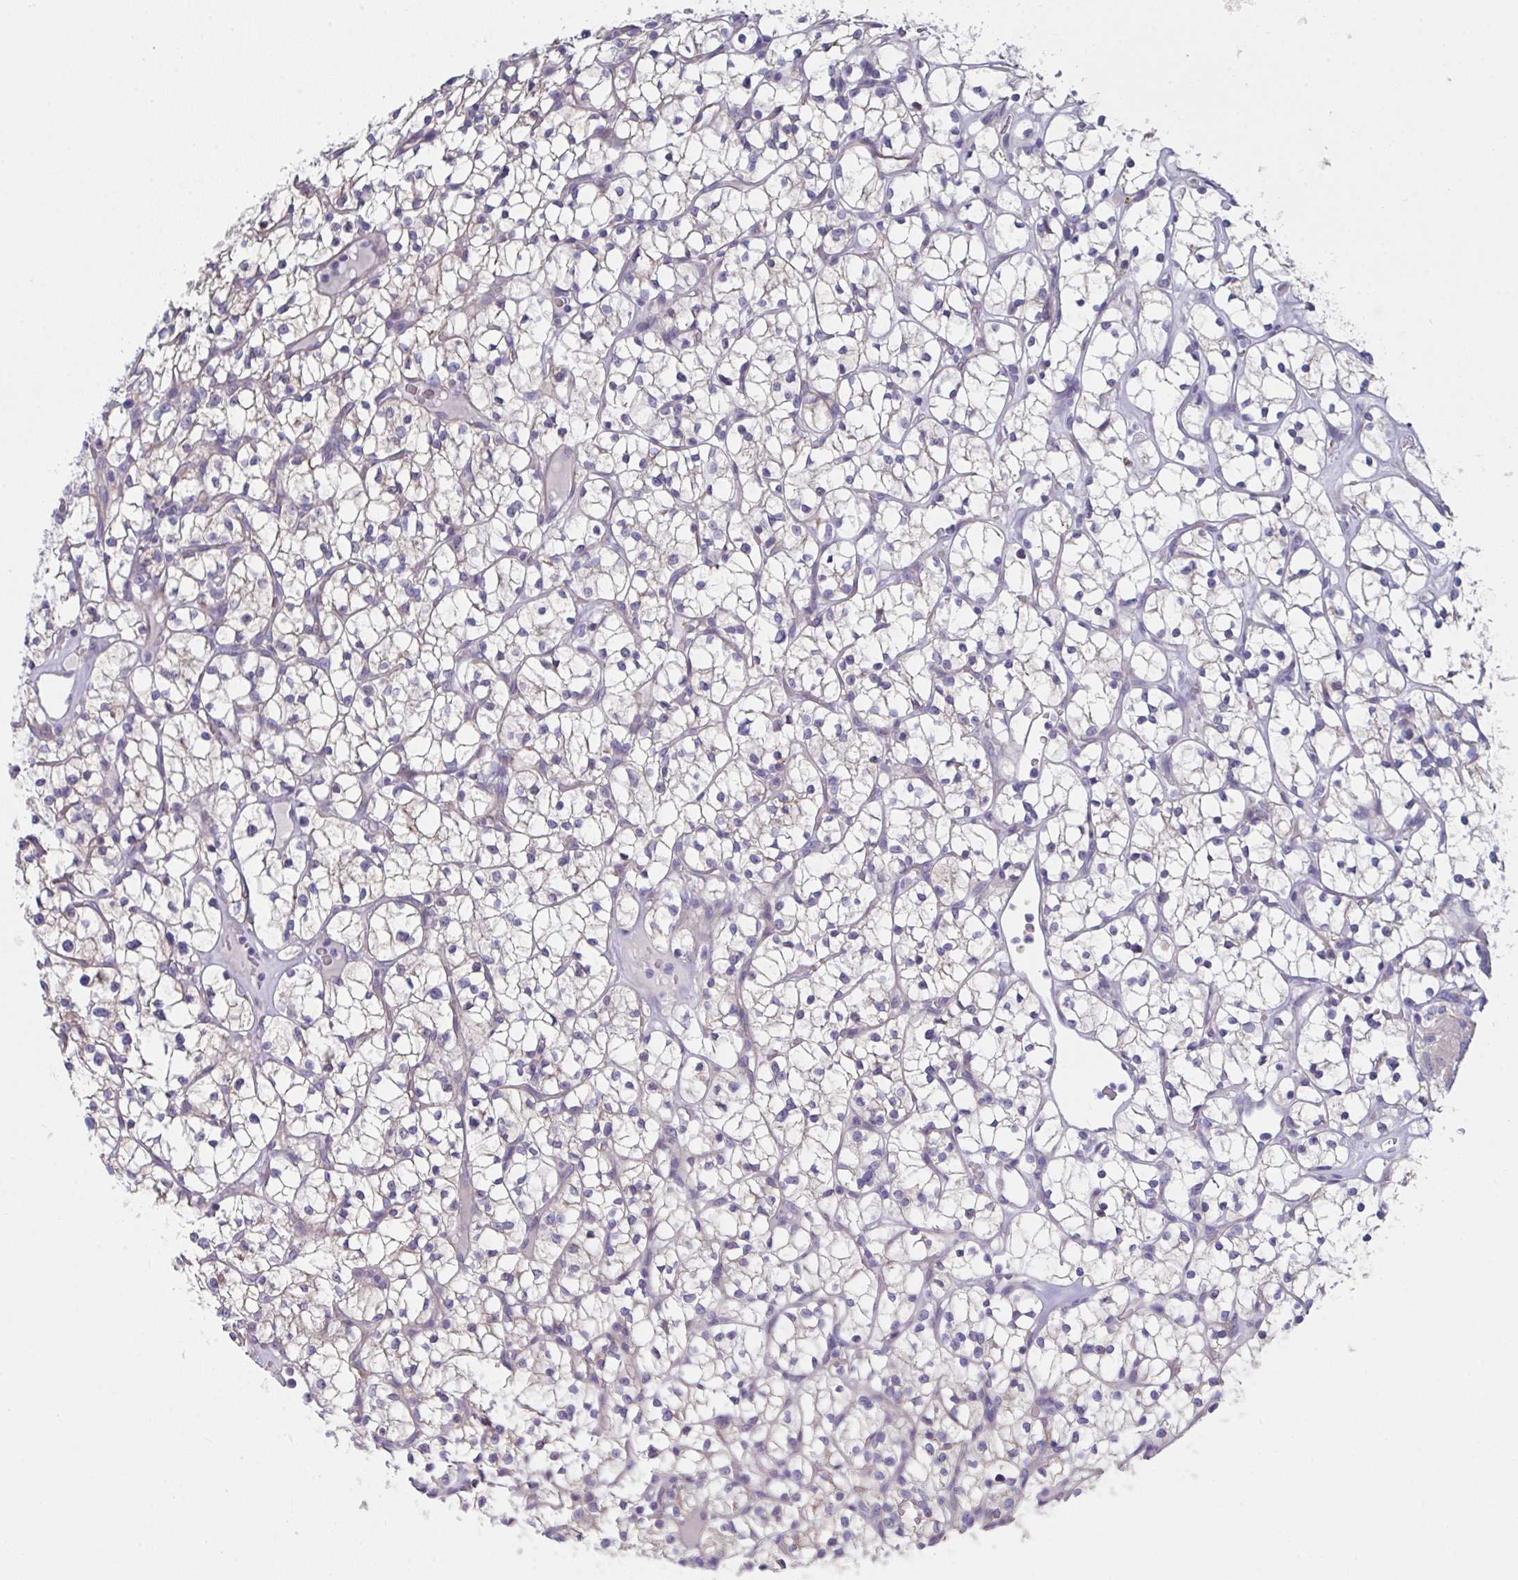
{"staining": {"intensity": "negative", "quantity": "none", "location": "none"}, "tissue": "renal cancer", "cell_type": "Tumor cells", "image_type": "cancer", "snomed": [{"axis": "morphology", "description": "Adenocarcinoma, NOS"}, {"axis": "topography", "description": "Kidney"}], "caption": "Immunohistochemistry (IHC) image of human adenocarcinoma (renal) stained for a protein (brown), which exhibits no positivity in tumor cells. The staining was performed using DAB (3,3'-diaminobenzidine) to visualize the protein expression in brown, while the nuclei were stained in blue with hematoxylin (Magnification: 20x).", "gene": "FBXO47", "patient": {"sex": "female", "age": 64}}